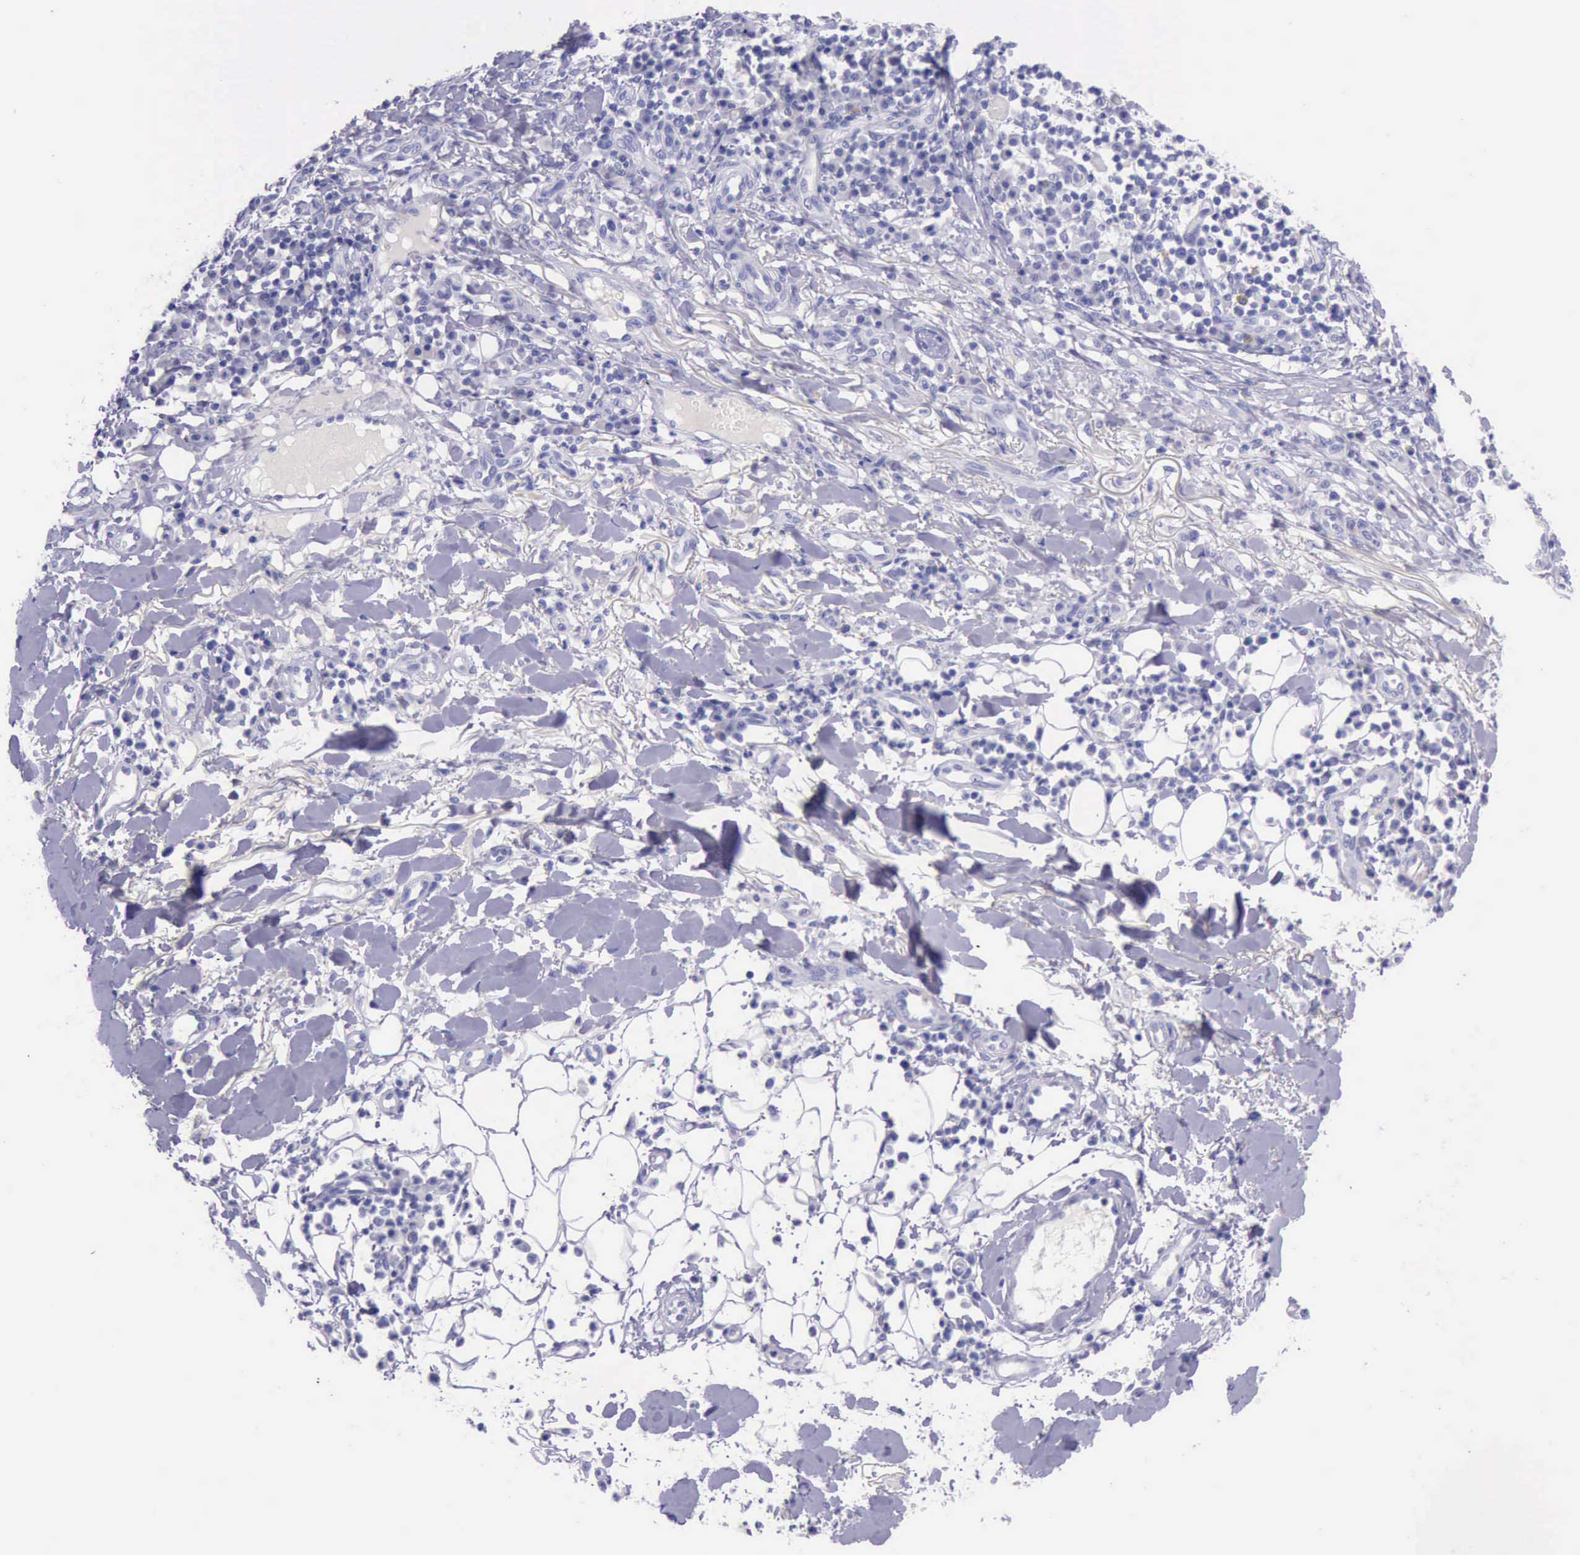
{"staining": {"intensity": "negative", "quantity": "none", "location": "none"}, "tissue": "skin cancer", "cell_type": "Tumor cells", "image_type": "cancer", "snomed": [{"axis": "morphology", "description": "Squamous cell carcinoma, NOS"}, {"axis": "topography", "description": "Skin"}], "caption": "High magnification brightfield microscopy of squamous cell carcinoma (skin) stained with DAB (brown) and counterstained with hematoxylin (blue): tumor cells show no significant positivity. Brightfield microscopy of immunohistochemistry (IHC) stained with DAB (3,3'-diaminobenzidine) (brown) and hematoxylin (blue), captured at high magnification.", "gene": "KRT8", "patient": {"sex": "female", "age": 89}}